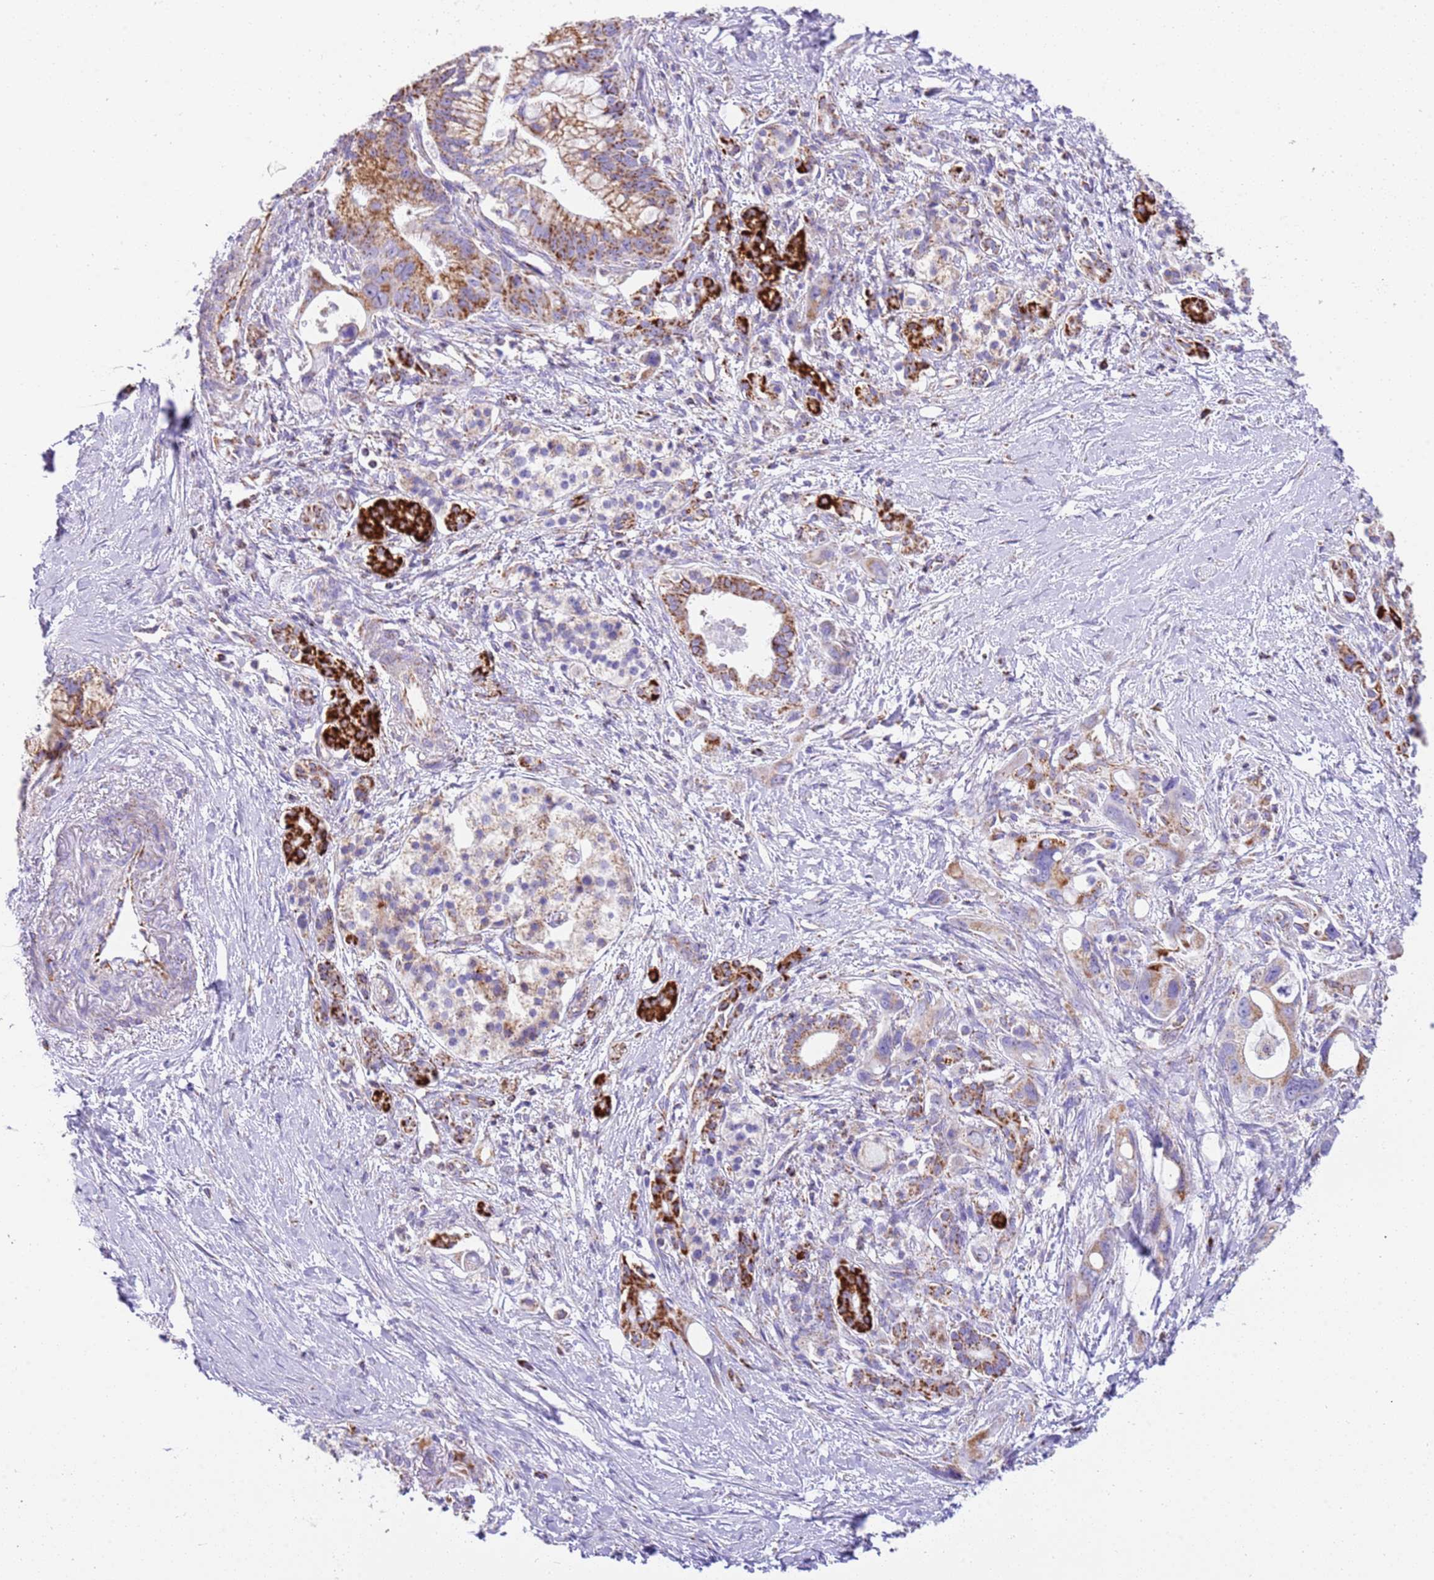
{"staining": {"intensity": "strong", "quantity": ">75%", "location": "cytoplasmic/membranous"}, "tissue": "pancreatic cancer", "cell_type": "Tumor cells", "image_type": "cancer", "snomed": [{"axis": "morphology", "description": "Adenocarcinoma, NOS"}, {"axis": "topography", "description": "Pancreas"}], "caption": "There is high levels of strong cytoplasmic/membranous staining in tumor cells of pancreatic adenocarcinoma, as demonstrated by immunohistochemical staining (brown color).", "gene": "SUCLG2", "patient": {"sex": "male", "age": 68}}